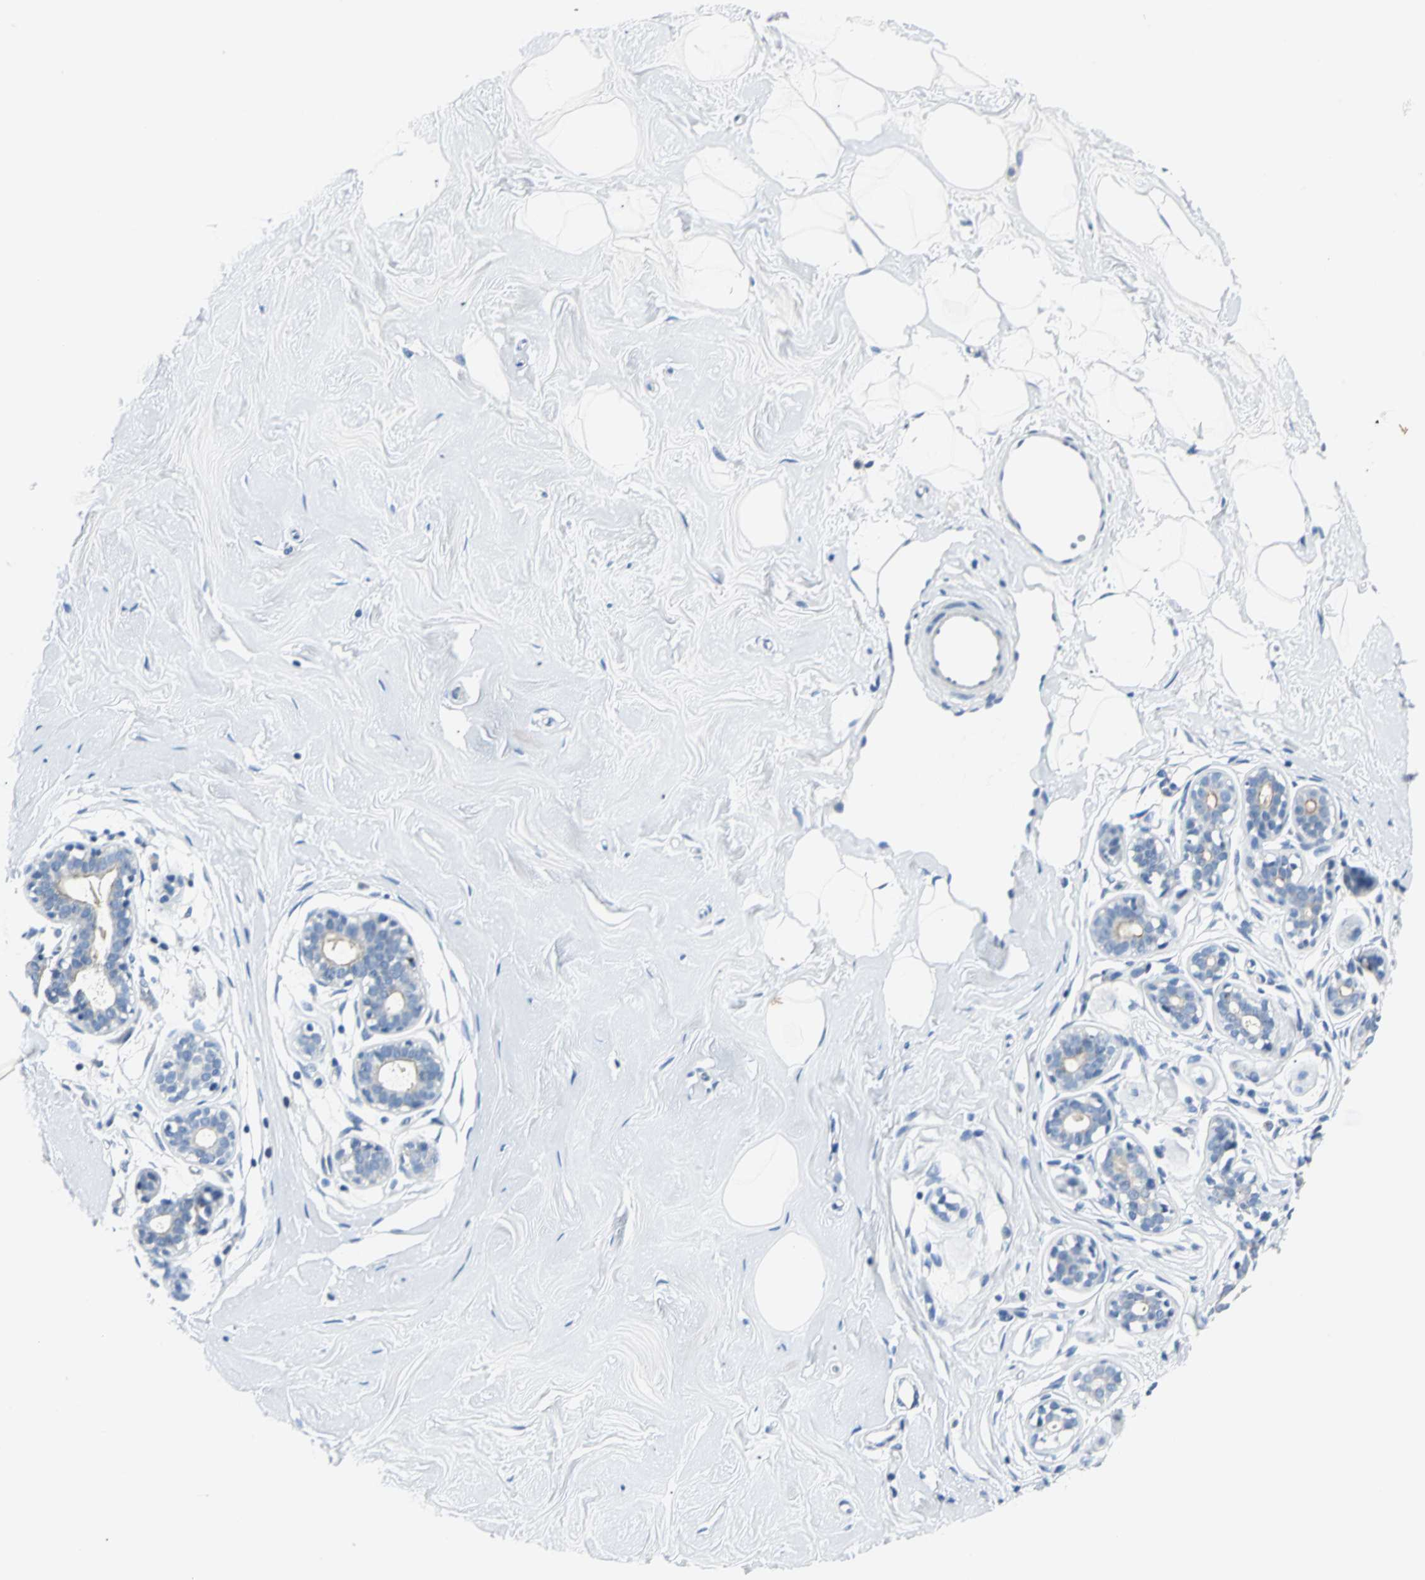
{"staining": {"intensity": "negative", "quantity": "none", "location": "none"}, "tissue": "breast", "cell_type": "Adipocytes", "image_type": "normal", "snomed": [{"axis": "morphology", "description": "Normal tissue, NOS"}, {"axis": "topography", "description": "Breast"}], "caption": "Breast stained for a protein using immunohistochemistry (IHC) displays no positivity adipocytes.", "gene": "RIPOR1", "patient": {"sex": "female", "age": 23}}